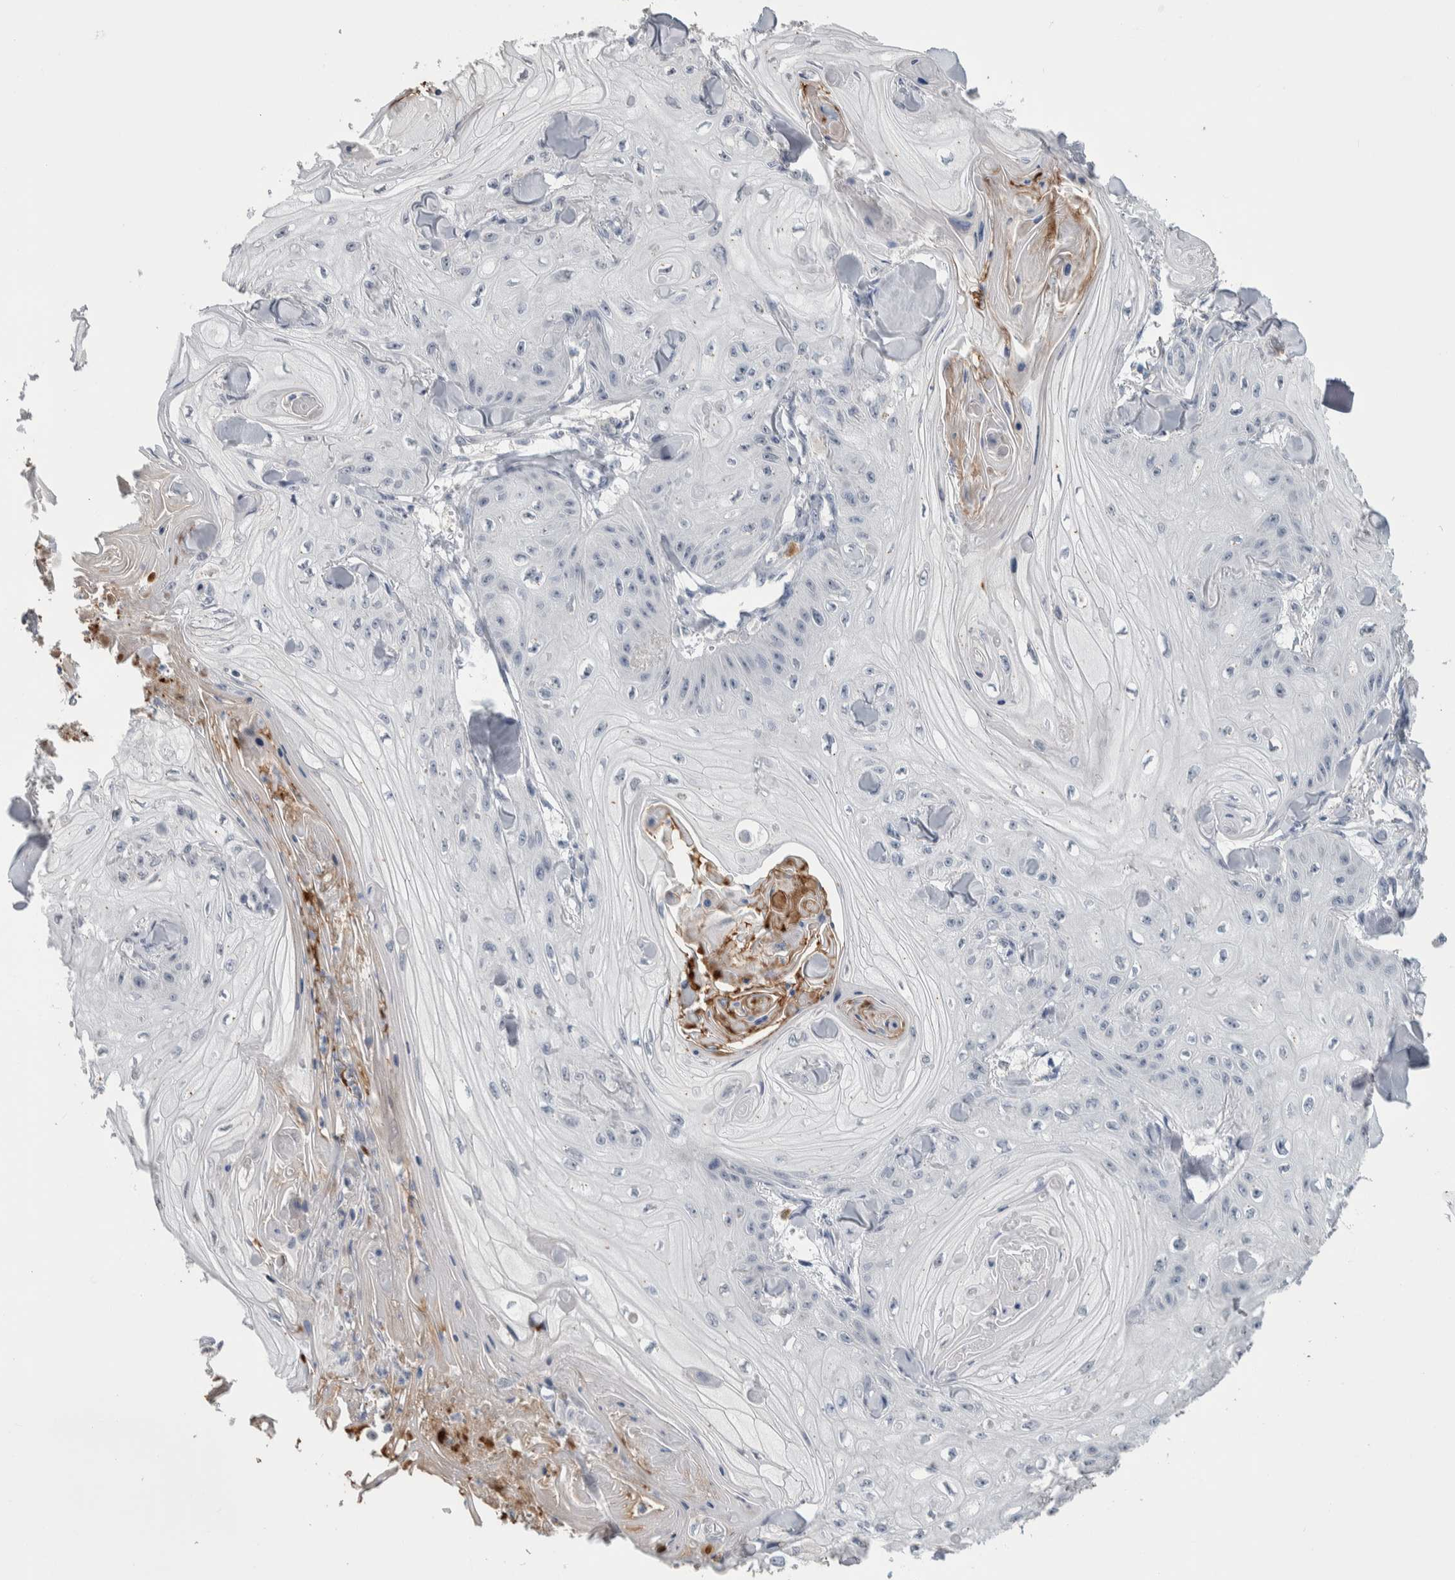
{"staining": {"intensity": "weak", "quantity": "<25%", "location": "nuclear"}, "tissue": "skin cancer", "cell_type": "Tumor cells", "image_type": "cancer", "snomed": [{"axis": "morphology", "description": "Squamous cell carcinoma, NOS"}, {"axis": "topography", "description": "Skin"}], "caption": "Tumor cells show no significant staining in skin squamous cell carcinoma.", "gene": "TMEM102", "patient": {"sex": "male", "age": 74}}